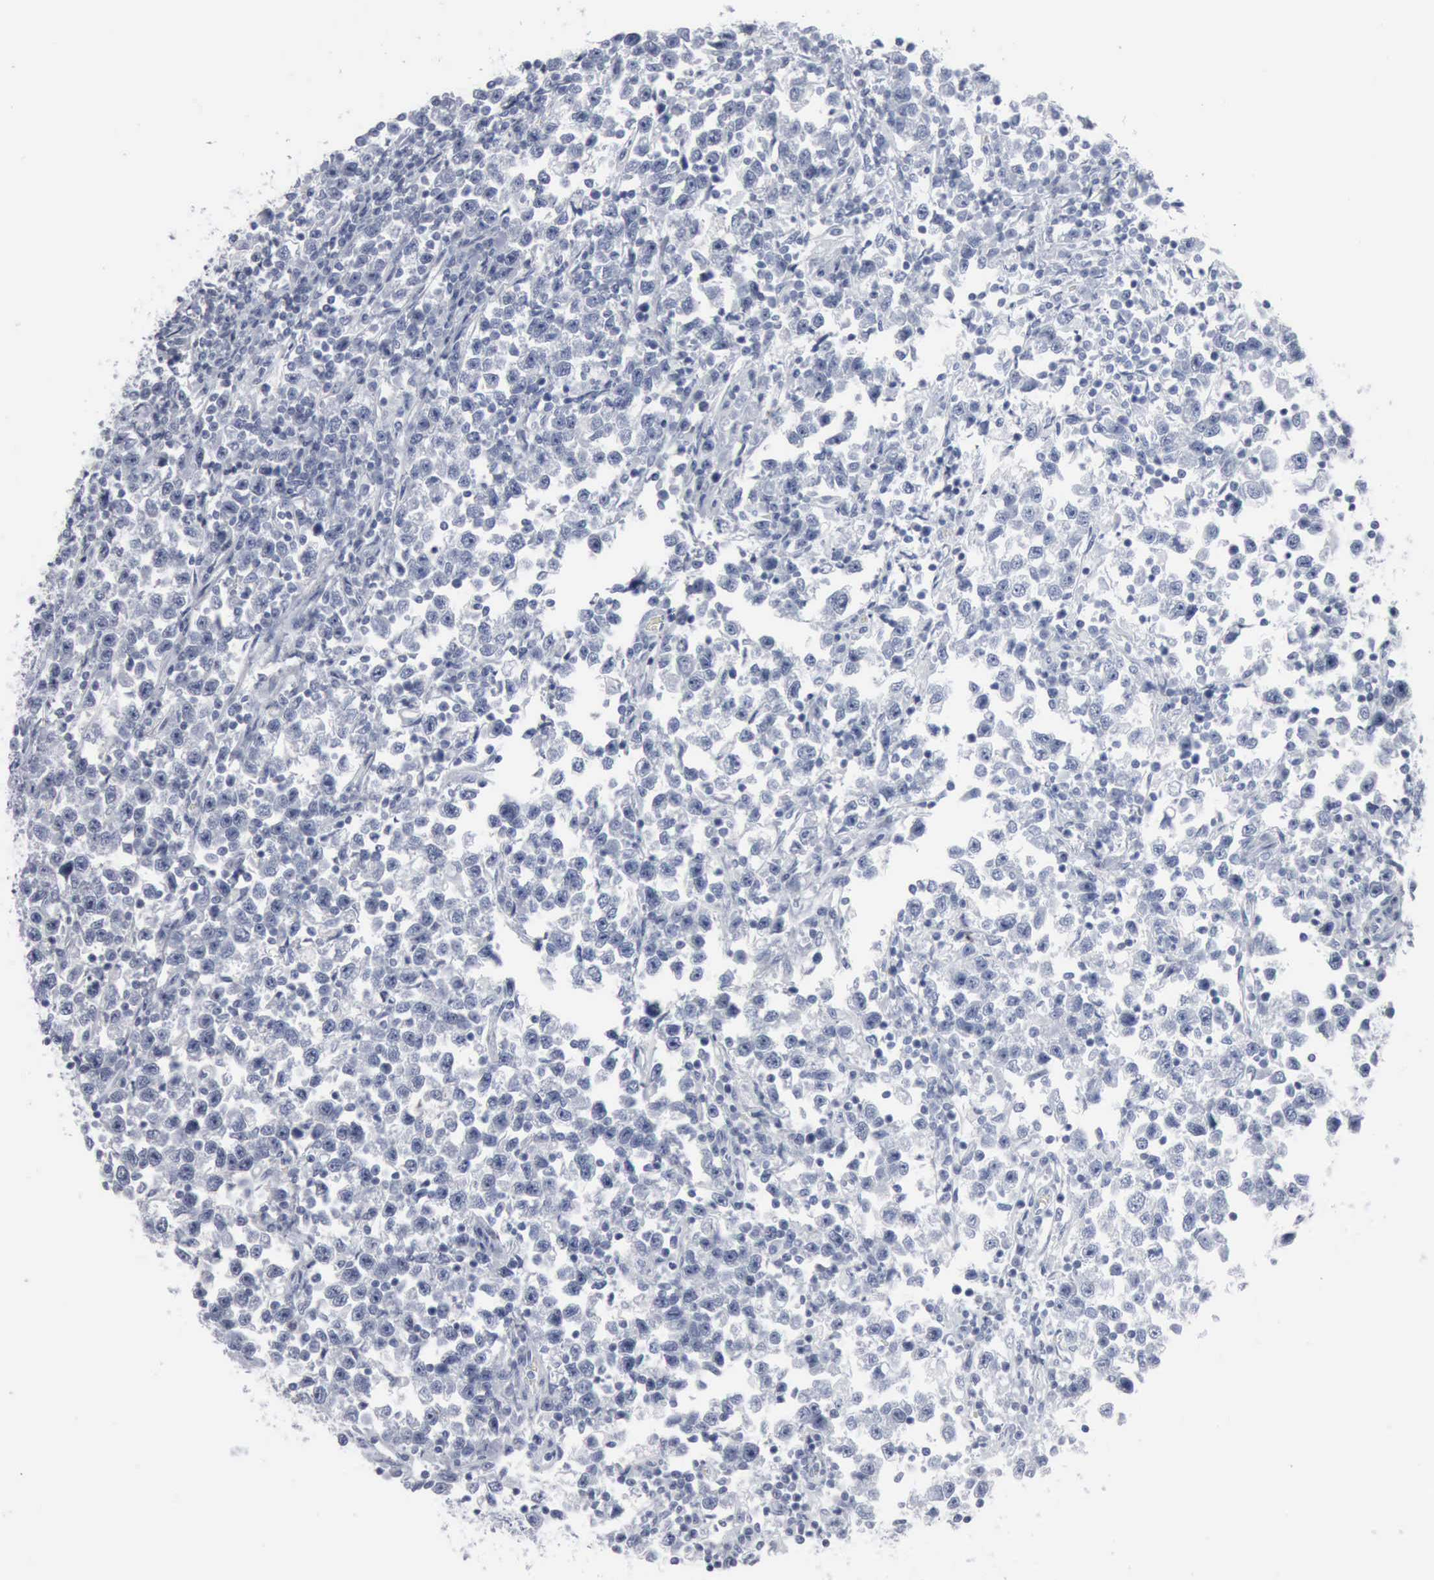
{"staining": {"intensity": "negative", "quantity": "none", "location": "none"}, "tissue": "testis cancer", "cell_type": "Tumor cells", "image_type": "cancer", "snomed": [{"axis": "morphology", "description": "Seminoma, NOS"}, {"axis": "topography", "description": "Testis"}], "caption": "Immunohistochemistry (IHC) image of neoplastic tissue: human testis cancer (seminoma) stained with DAB exhibits no significant protein staining in tumor cells. The staining was performed using DAB (3,3'-diaminobenzidine) to visualize the protein expression in brown, while the nuclei were stained in blue with hematoxylin (Magnification: 20x).", "gene": "DMD", "patient": {"sex": "male", "age": 43}}